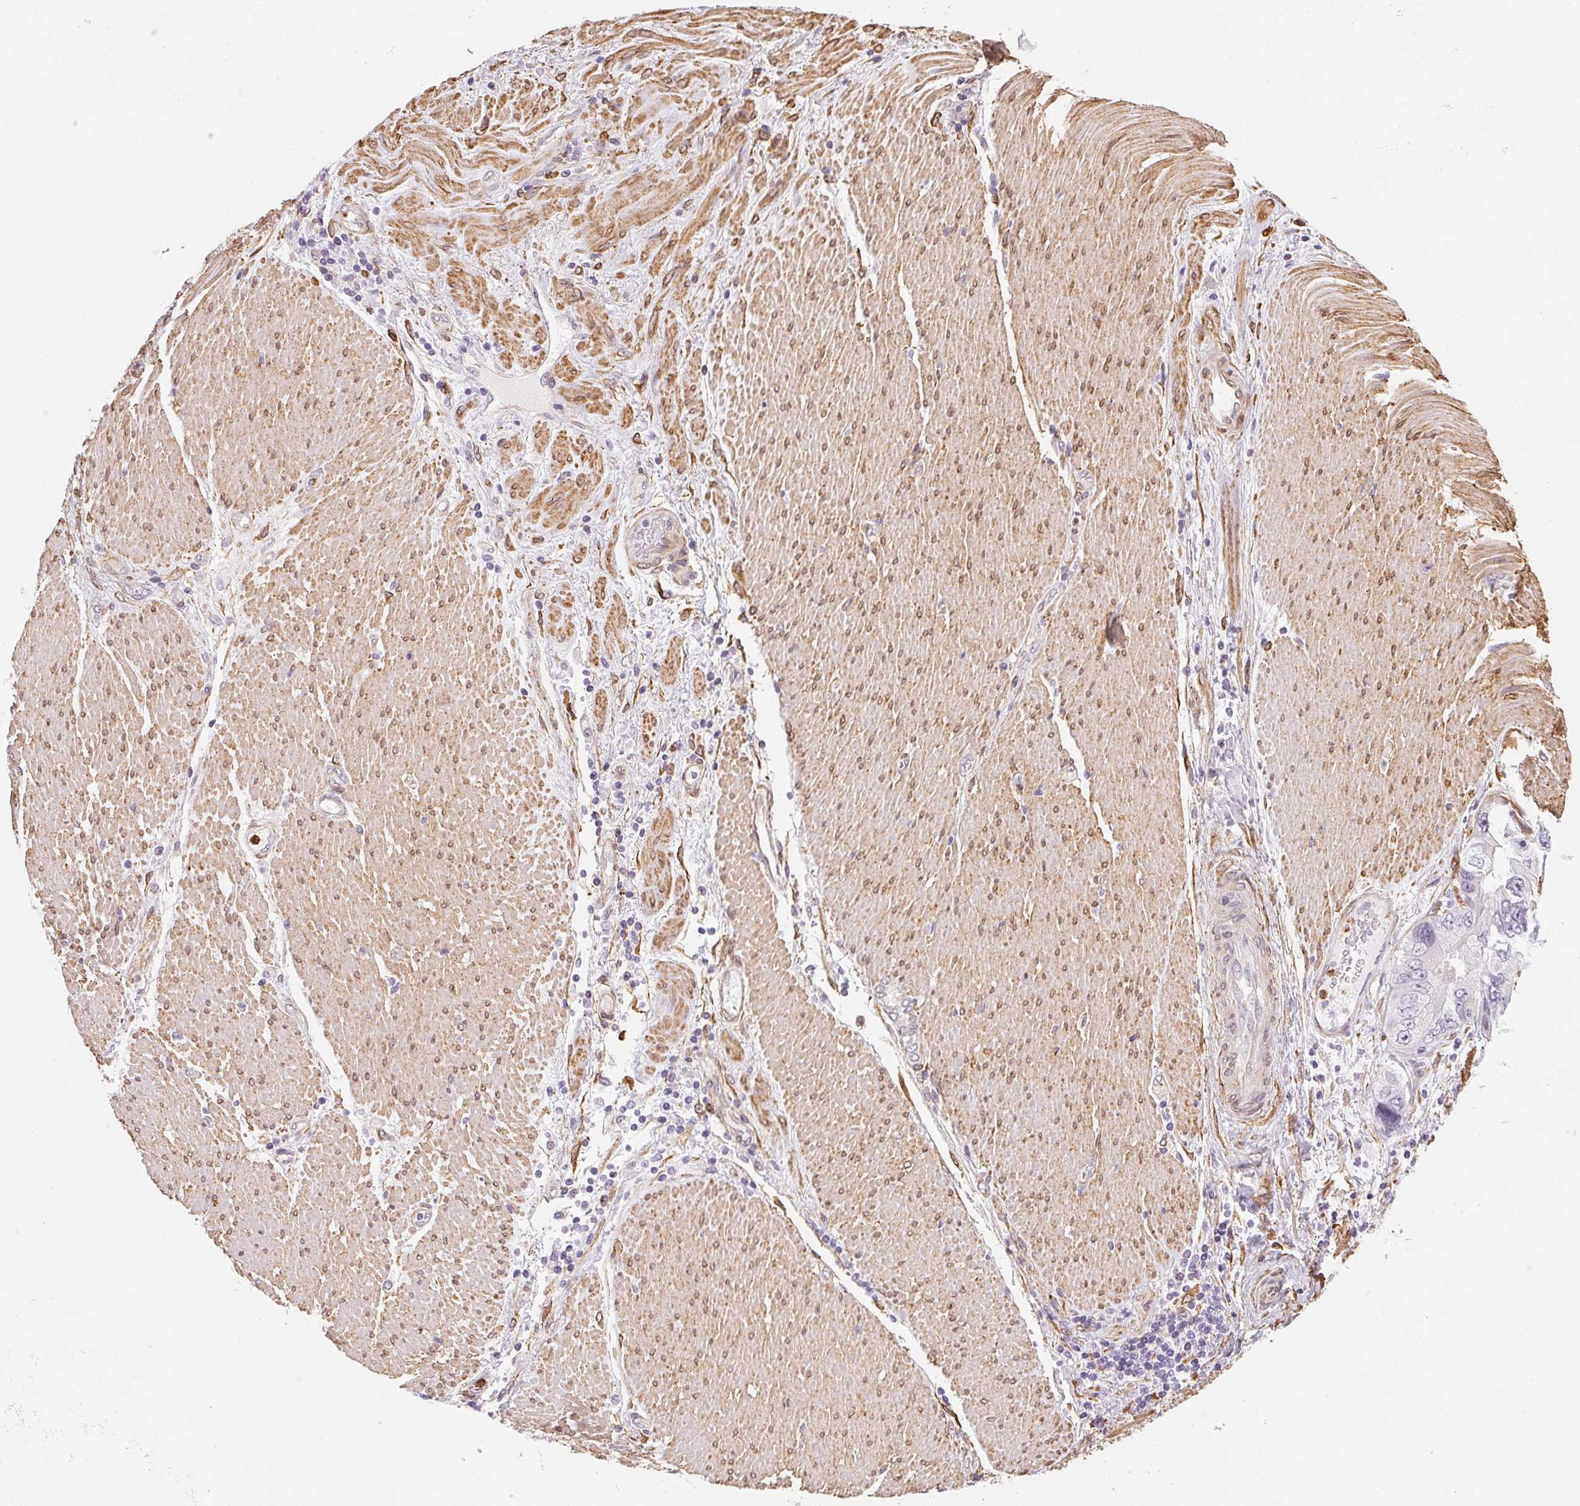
{"staining": {"intensity": "negative", "quantity": "none", "location": "none"}, "tissue": "stomach cancer", "cell_type": "Tumor cells", "image_type": "cancer", "snomed": [{"axis": "morphology", "description": "Adenocarcinoma, NOS"}, {"axis": "topography", "description": "Pancreas"}, {"axis": "topography", "description": "Stomach, upper"}], "caption": "Stomach adenocarcinoma stained for a protein using immunohistochemistry demonstrates no positivity tumor cells.", "gene": "RSBN1", "patient": {"sex": "male", "age": 77}}